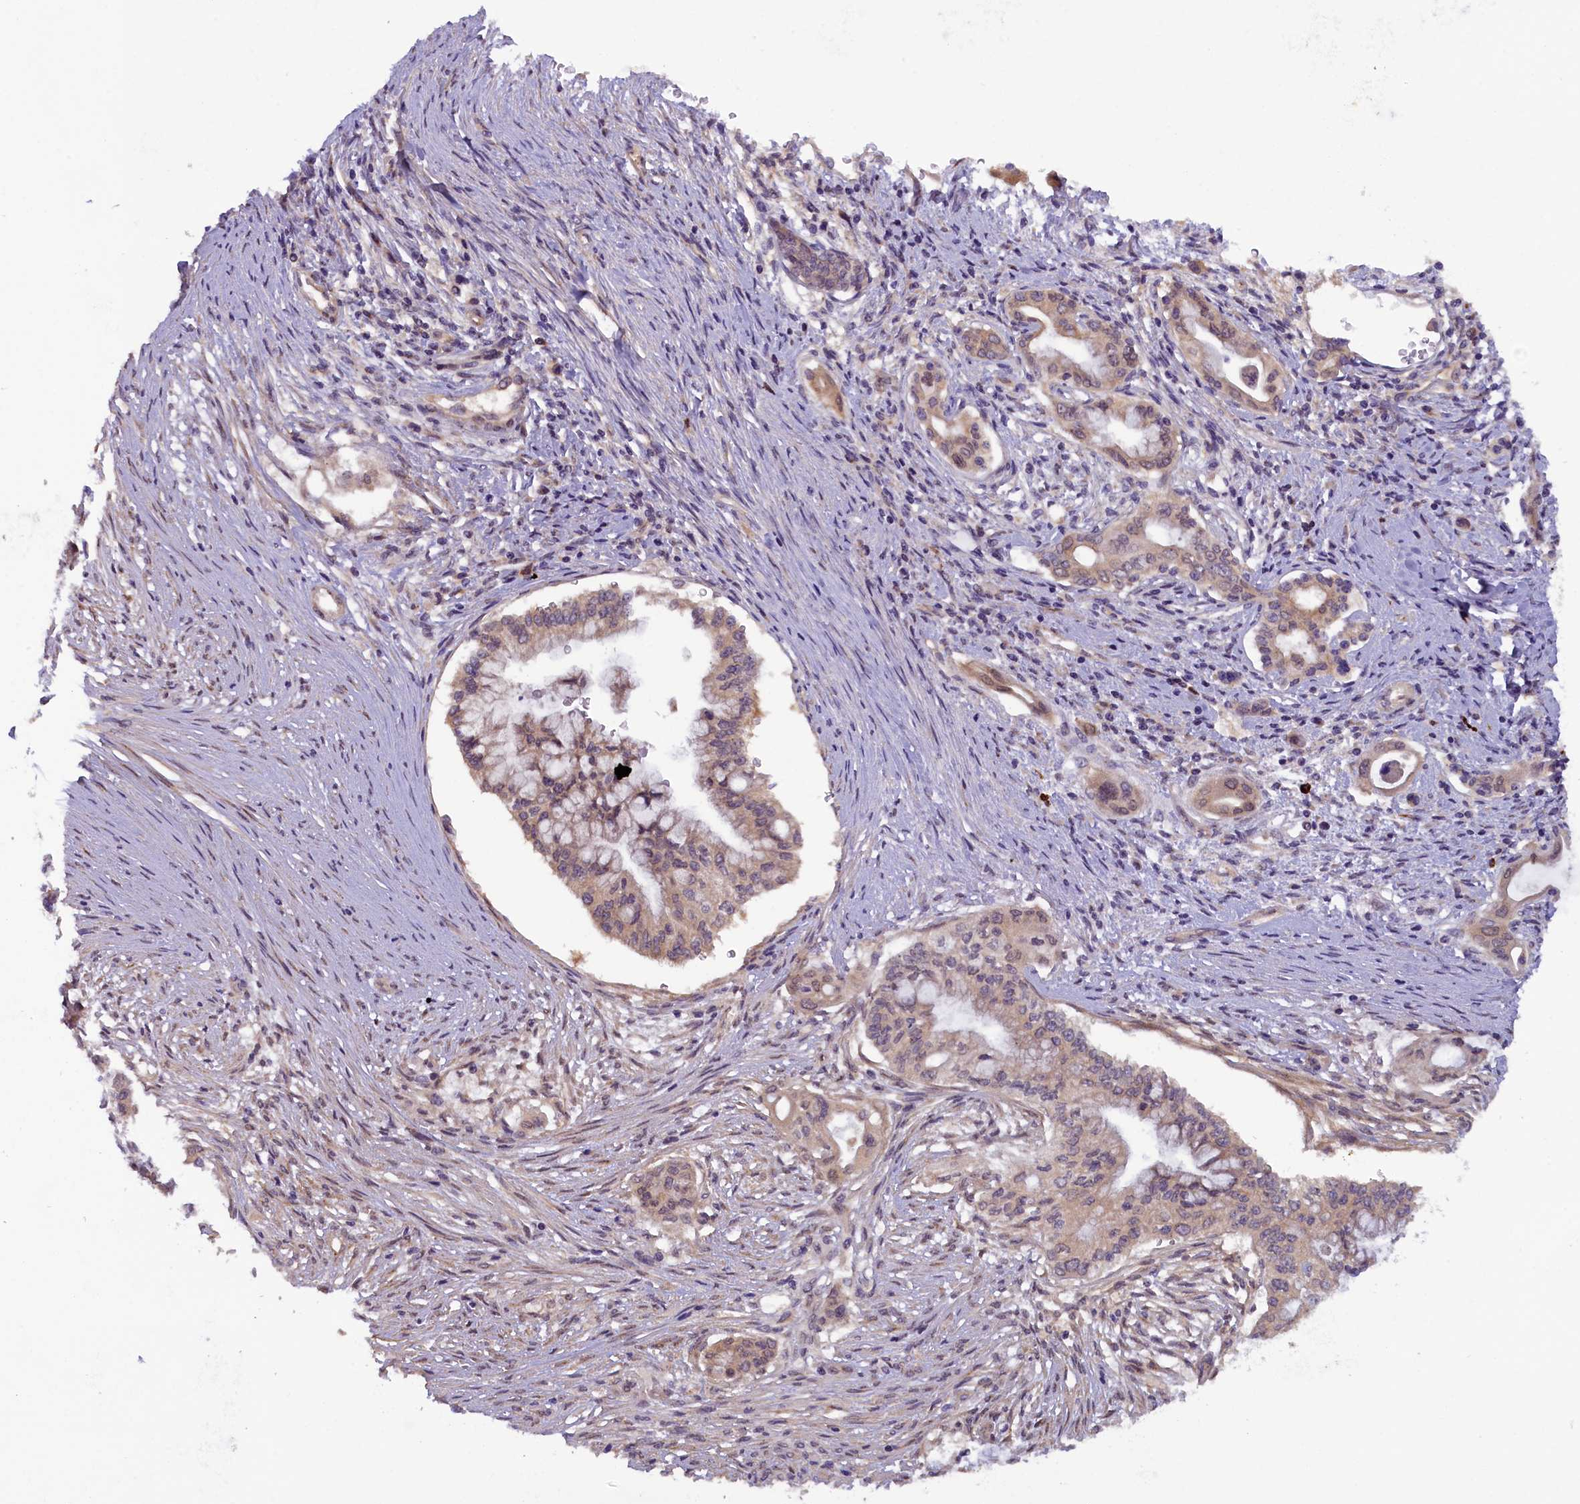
{"staining": {"intensity": "weak", "quantity": "25%-75%", "location": "cytoplasmic/membranous"}, "tissue": "pancreatic cancer", "cell_type": "Tumor cells", "image_type": "cancer", "snomed": [{"axis": "morphology", "description": "Adenocarcinoma, NOS"}, {"axis": "topography", "description": "Pancreas"}], "caption": "DAB immunohistochemical staining of human adenocarcinoma (pancreatic) exhibits weak cytoplasmic/membranous protein positivity in about 25%-75% of tumor cells. The staining is performed using DAB brown chromogen to label protein expression. The nuclei are counter-stained blue using hematoxylin.", "gene": "CCDC9B", "patient": {"sex": "male", "age": 46}}